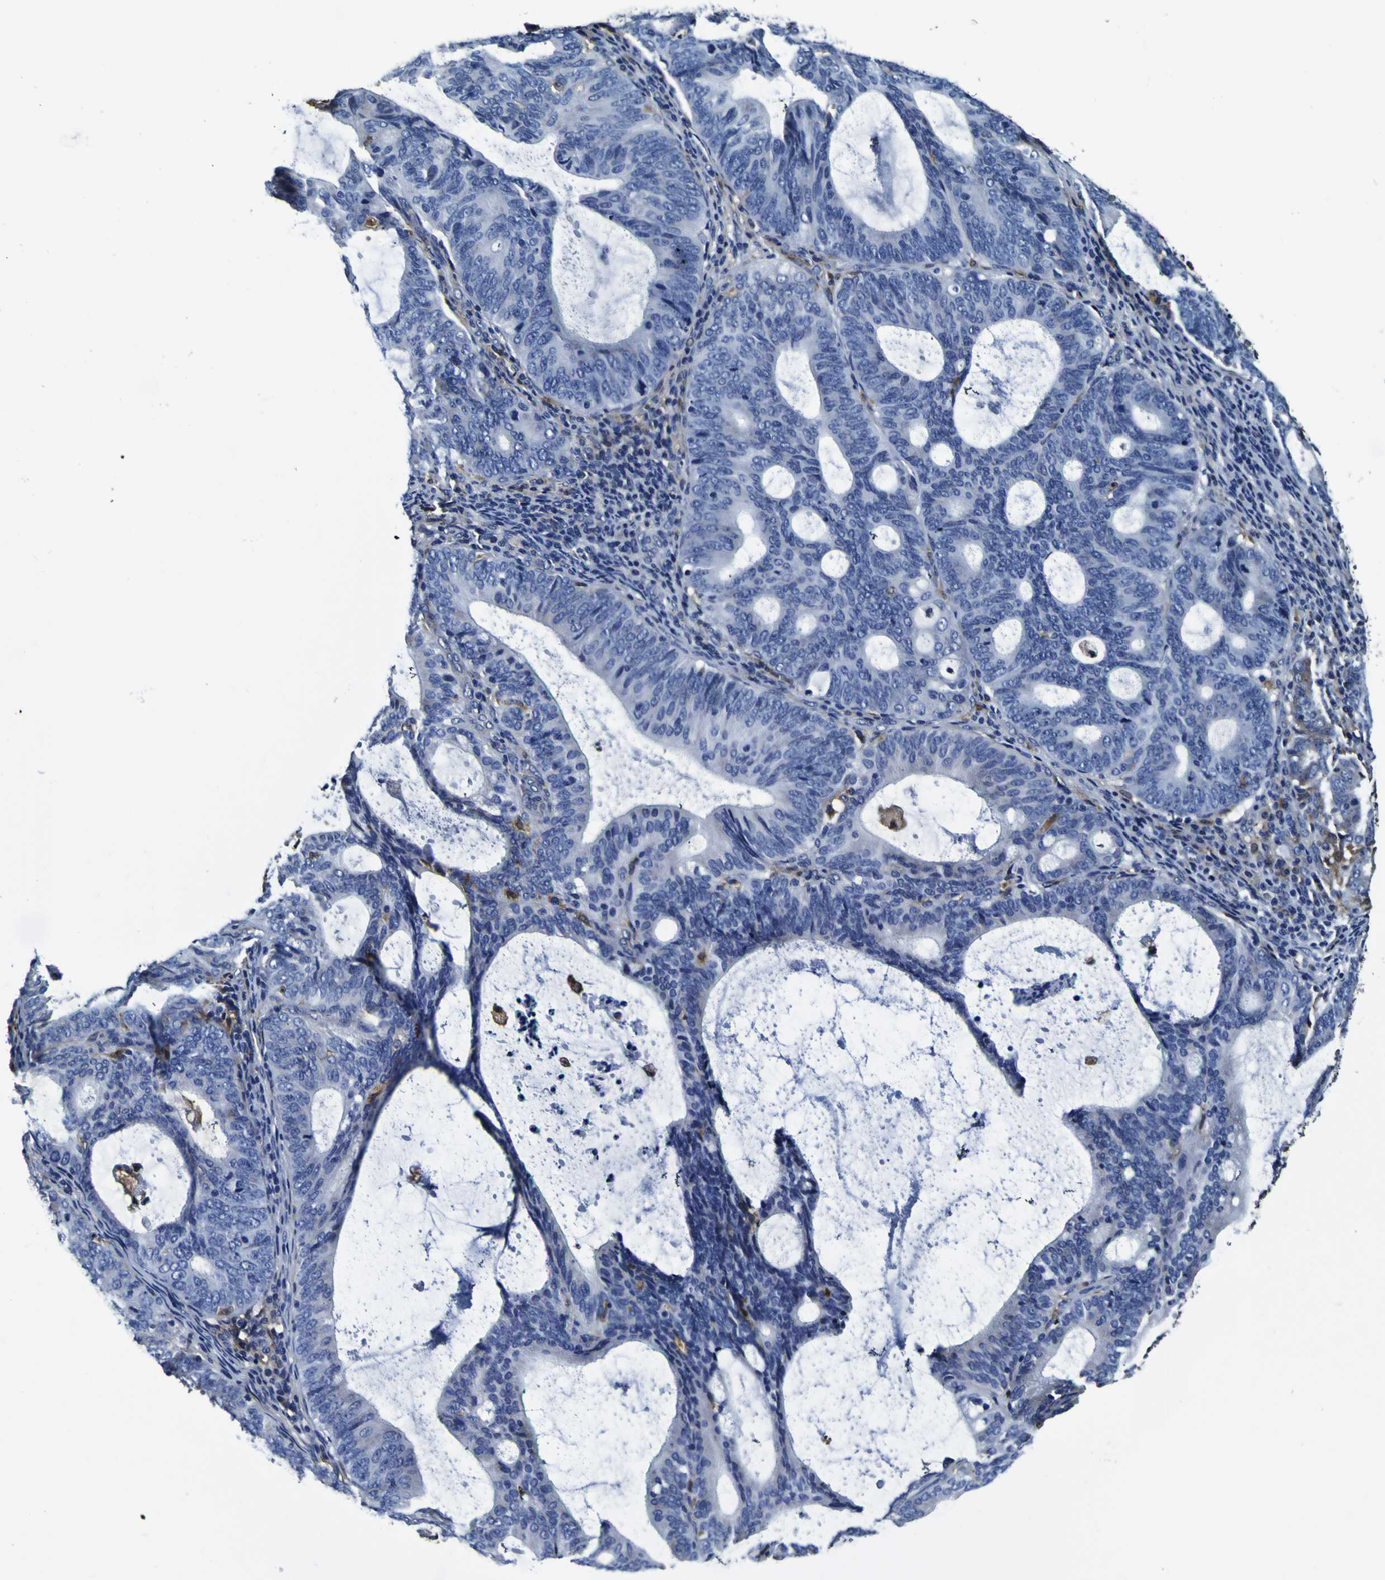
{"staining": {"intensity": "negative", "quantity": "none", "location": "none"}, "tissue": "endometrial cancer", "cell_type": "Tumor cells", "image_type": "cancer", "snomed": [{"axis": "morphology", "description": "Adenocarcinoma, NOS"}, {"axis": "topography", "description": "Uterus"}], "caption": "Tumor cells show no significant protein expression in adenocarcinoma (endometrial).", "gene": "GPX1", "patient": {"sex": "female", "age": 83}}